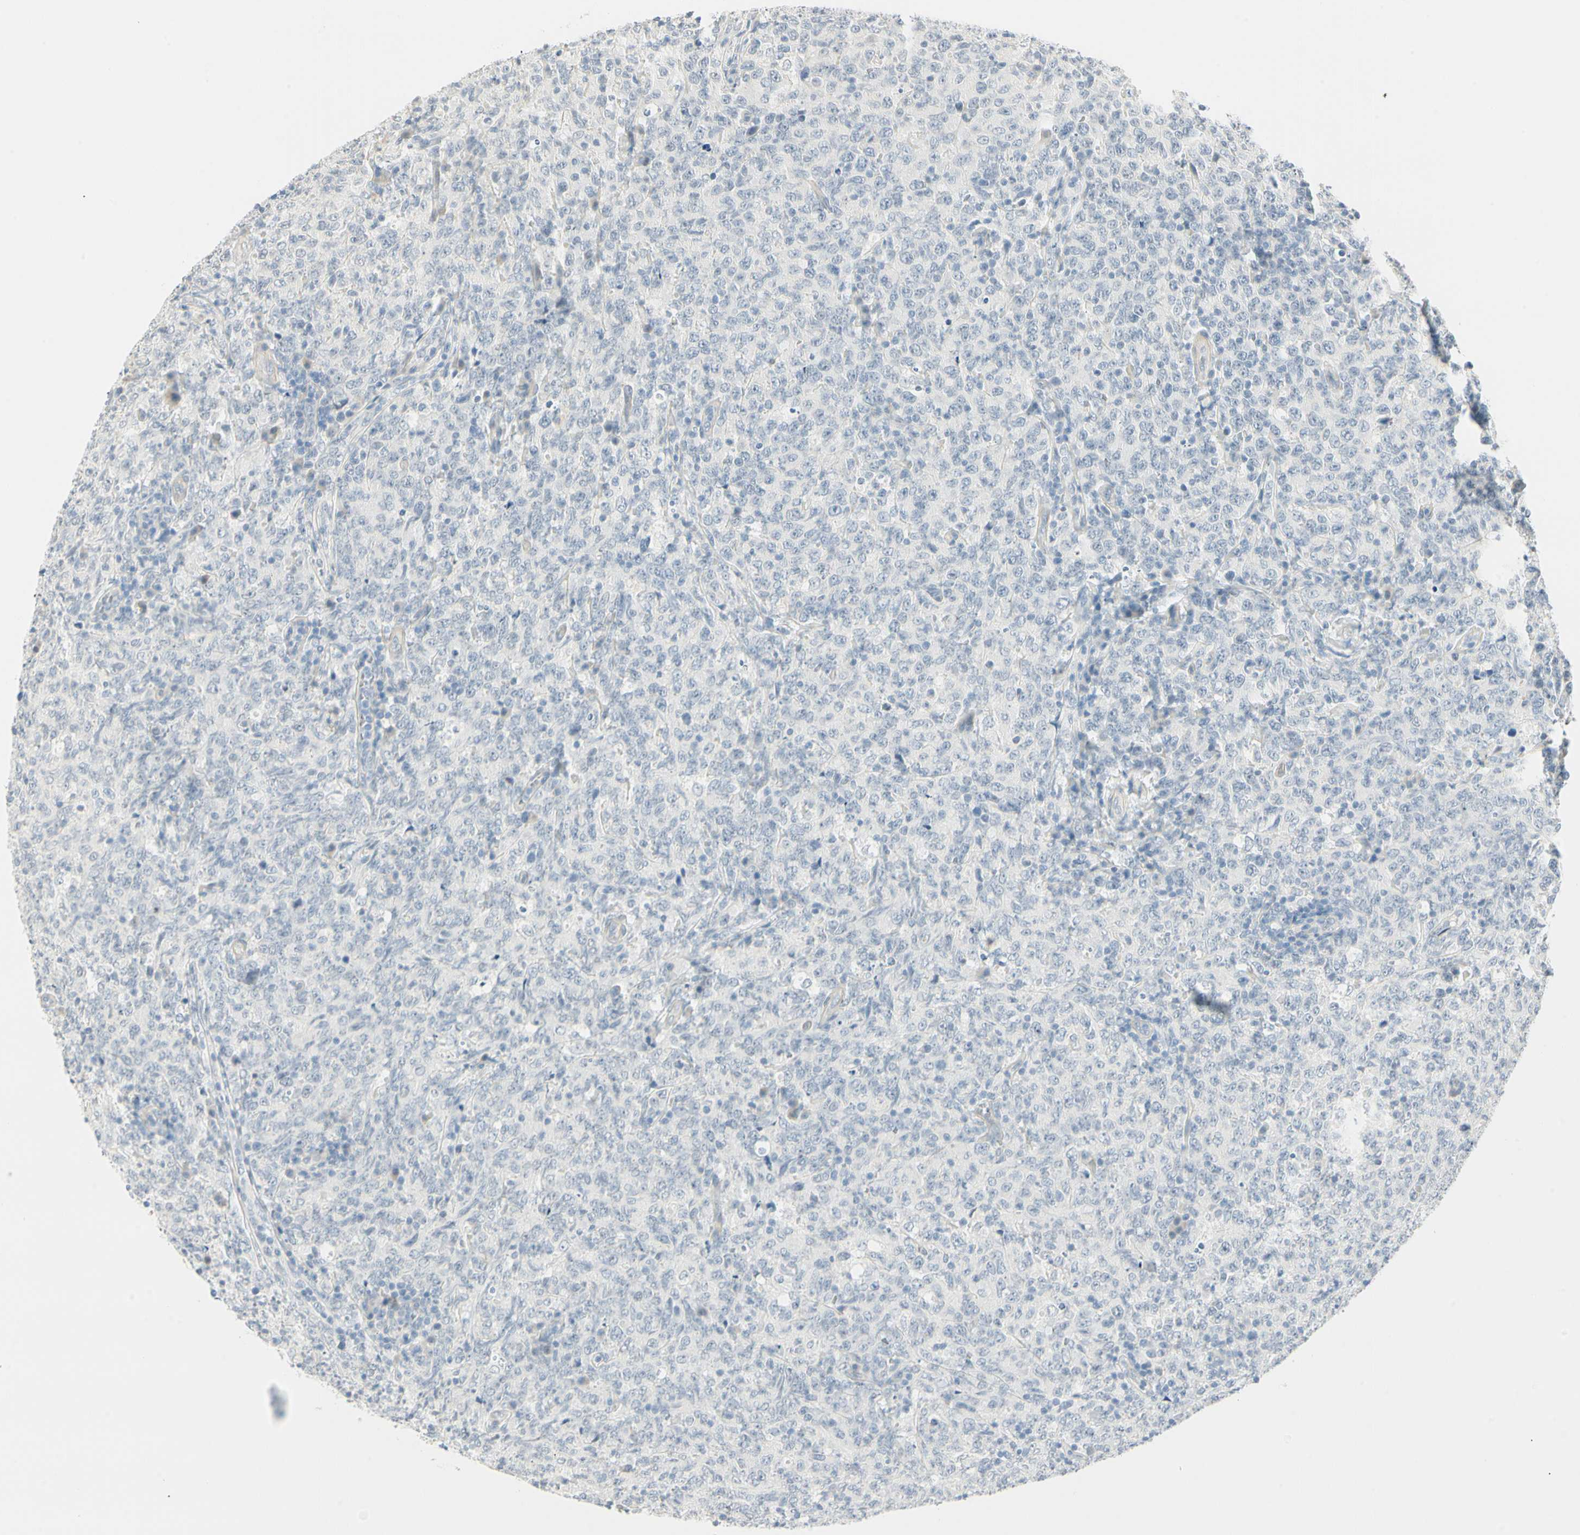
{"staining": {"intensity": "negative", "quantity": "none", "location": "none"}, "tissue": "lymphoma", "cell_type": "Tumor cells", "image_type": "cancer", "snomed": [{"axis": "morphology", "description": "Malignant lymphoma, non-Hodgkin's type, High grade"}, {"axis": "topography", "description": "Tonsil"}], "caption": "An immunohistochemistry image of malignant lymphoma, non-Hodgkin's type (high-grade) is shown. There is no staining in tumor cells of malignant lymphoma, non-Hodgkin's type (high-grade). Brightfield microscopy of immunohistochemistry (IHC) stained with DAB (3,3'-diaminobenzidine) (brown) and hematoxylin (blue), captured at high magnification.", "gene": "MLLT10", "patient": {"sex": "female", "age": 36}}